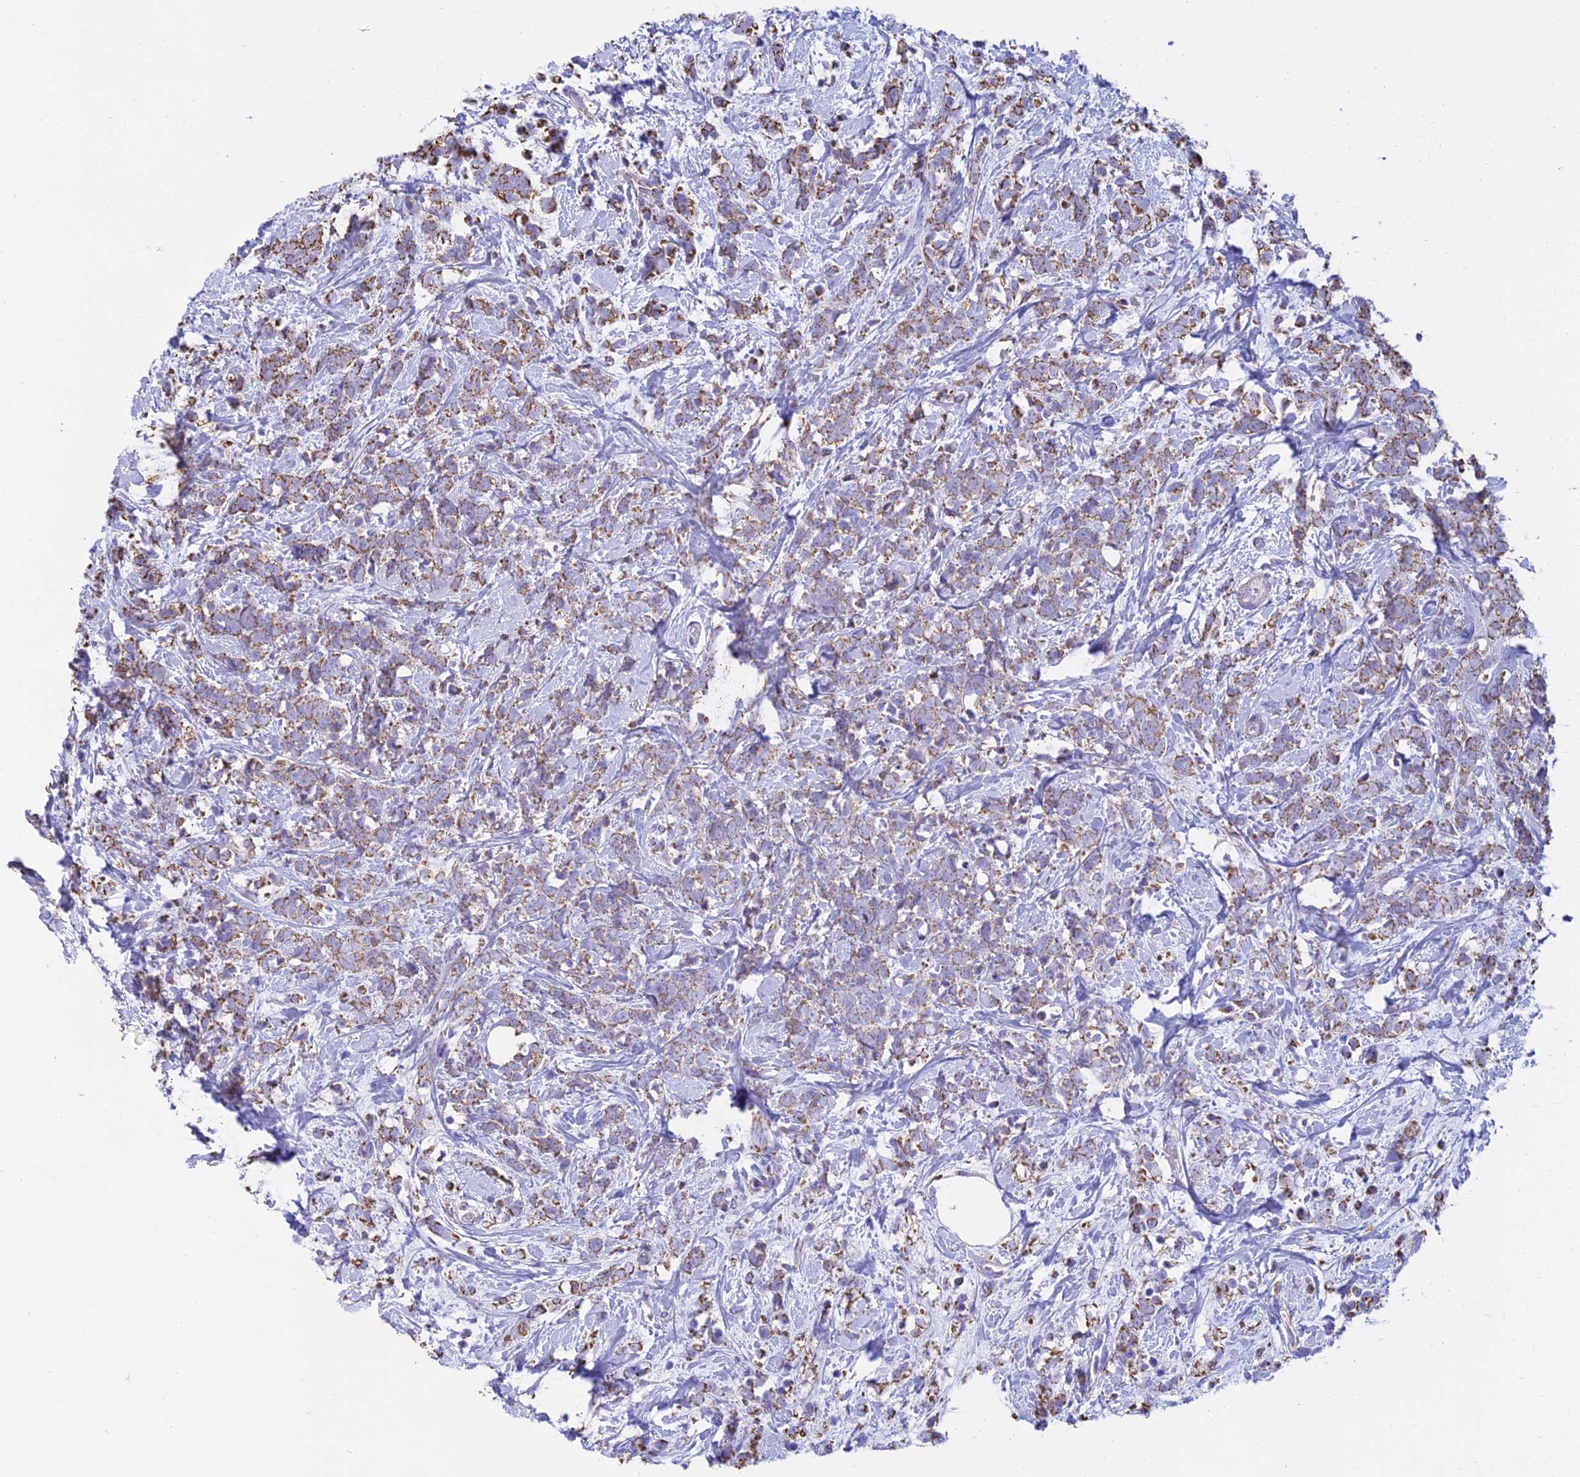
{"staining": {"intensity": "moderate", "quantity": ">75%", "location": "cytoplasmic/membranous"}, "tissue": "breast cancer", "cell_type": "Tumor cells", "image_type": "cancer", "snomed": [{"axis": "morphology", "description": "Lobular carcinoma"}, {"axis": "topography", "description": "Breast"}], "caption": "The histopathology image displays staining of lobular carcinoma (breast), revealing moderate cytoplasmic/membranous protein expression (brown color) within tumor cells.", "gene": "OR2W3", "patient": {"sex": "female", "age": 58}}